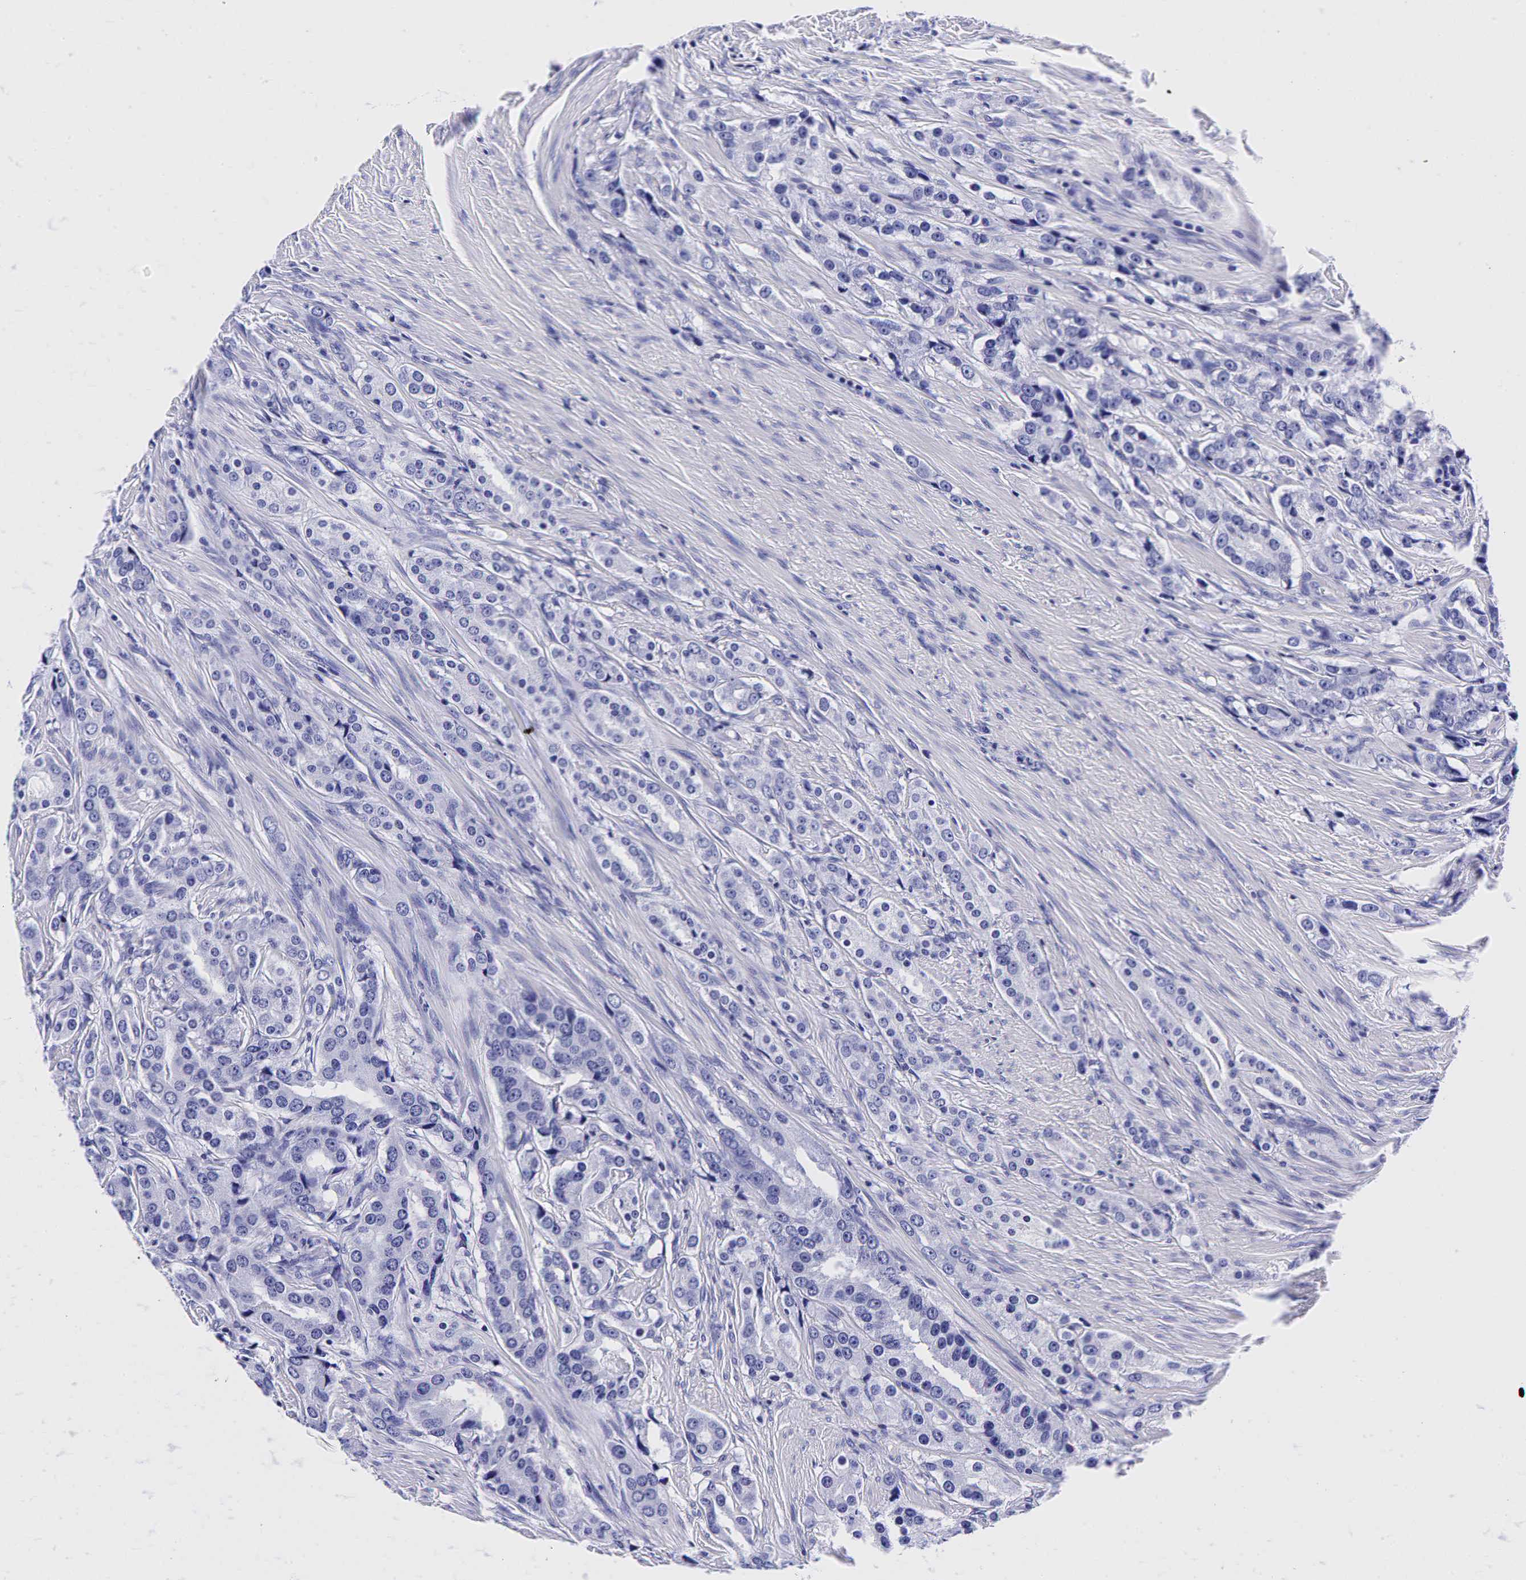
{"staining": {"intensity": "negative", "quantity": "none", "location": "none"}, "tissue": "prostate cancer", "cell_type": "Tumor cells", "image_type": "cancer", "snomed": [{"axis": "morphology", "description": "Adenocarcinoma, Medium grade"}, {"axis": "topography", "description": "Prostate"}], "caption": "Prostate adenocarcinoma (medium-grade) was stained to show a protein in brown. There is no significant expression in tumor cells.", "gene": "GCG", "patient": {"sex": "male", "age": 72}}